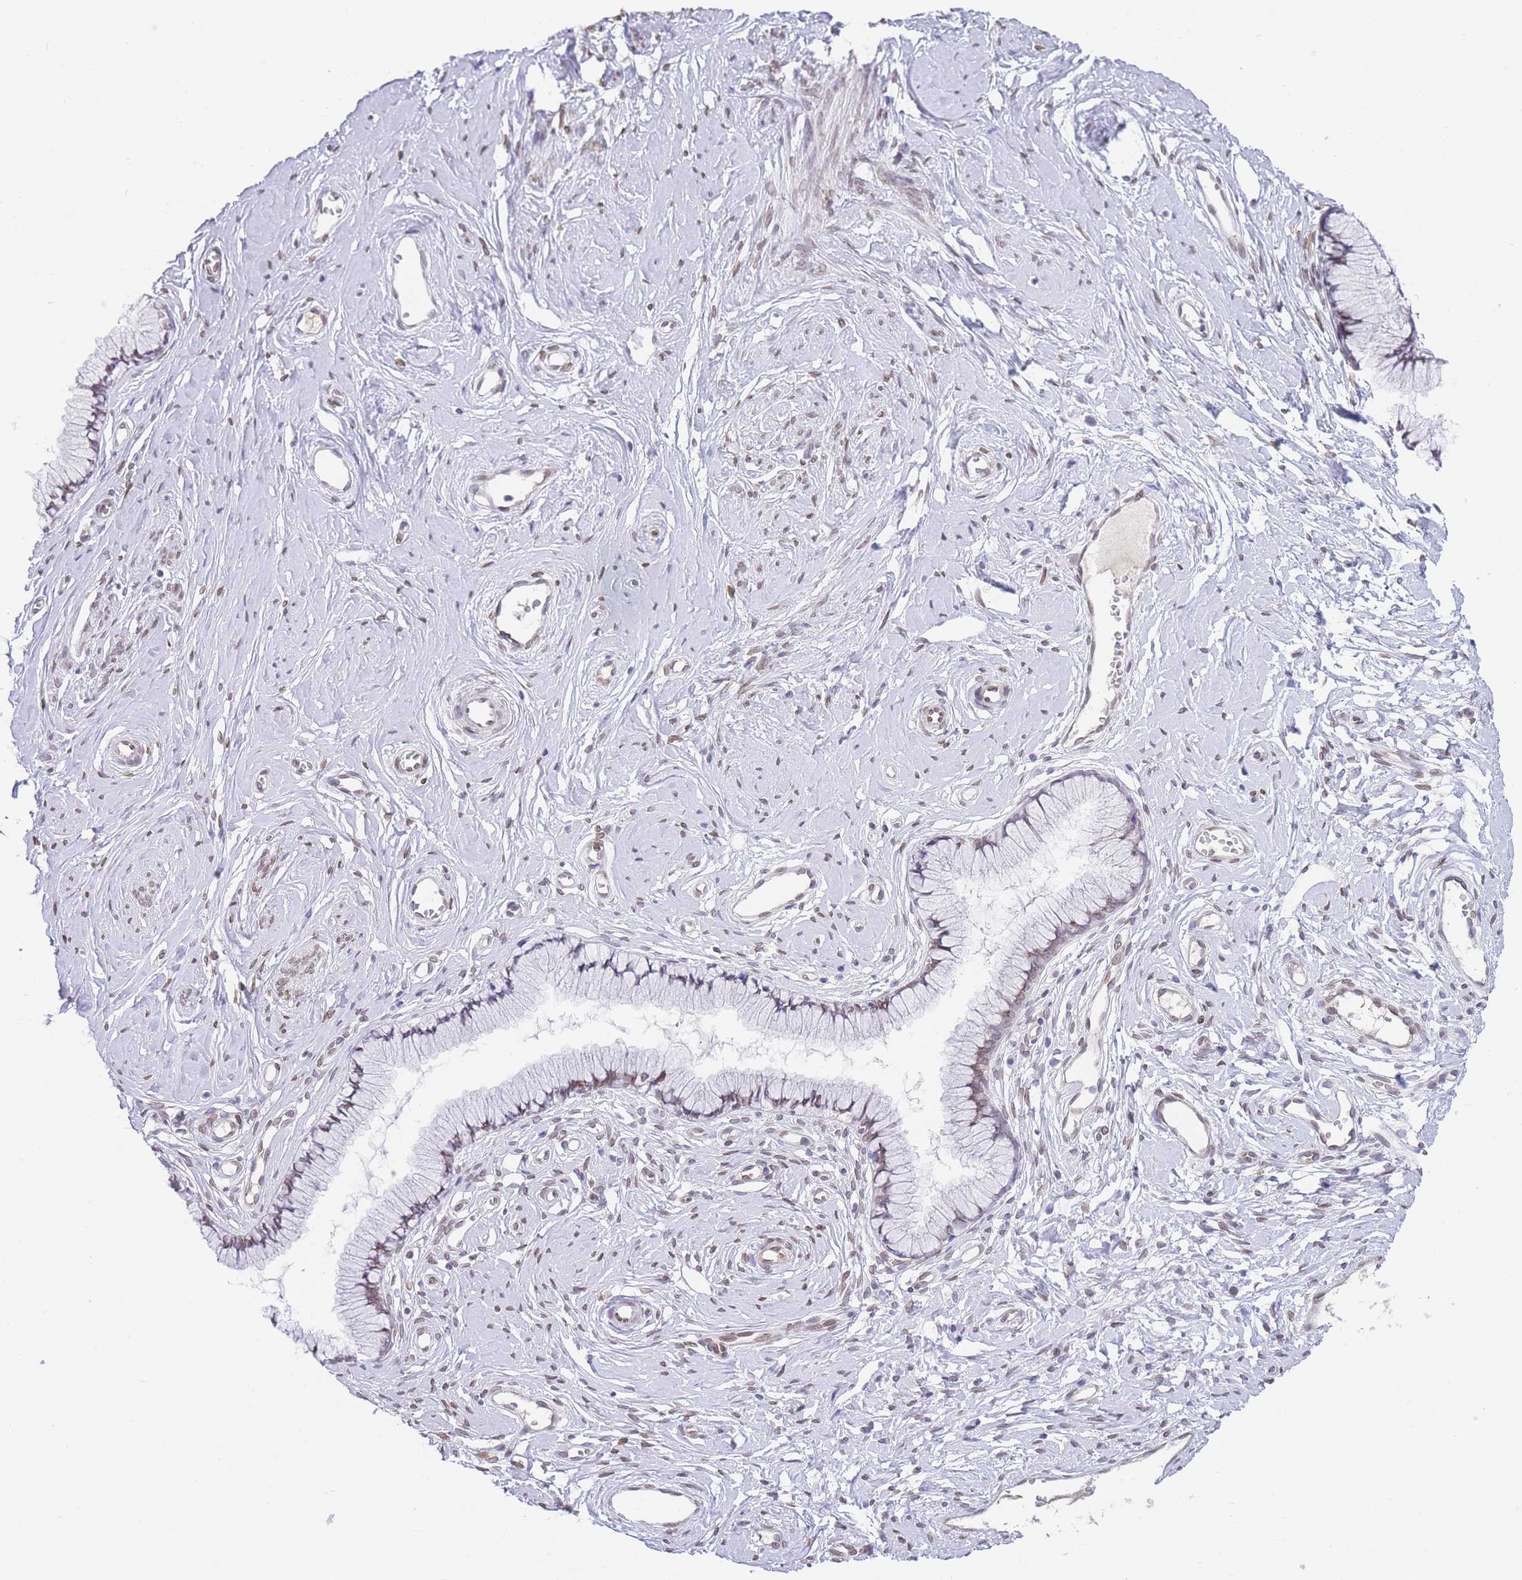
{"staining": {"intensity": "weak", "quantity": "25%-75%", "location": "nuclear"}, "tissue": "cervix", "cell_type": "Glandular cells", "image_type": "normal", "snomed": [{"axis": "morphology", "description": "Normal tissue, NOS"}, {"axis": "topography", "description": "Cervix"}], "caption": "An image of human cervix stained for a protein demonstrates weak nuclear brown staining in glandular cells.", "gene": "OR10AD1", "patient": {"sex": "female", "age": 40}}